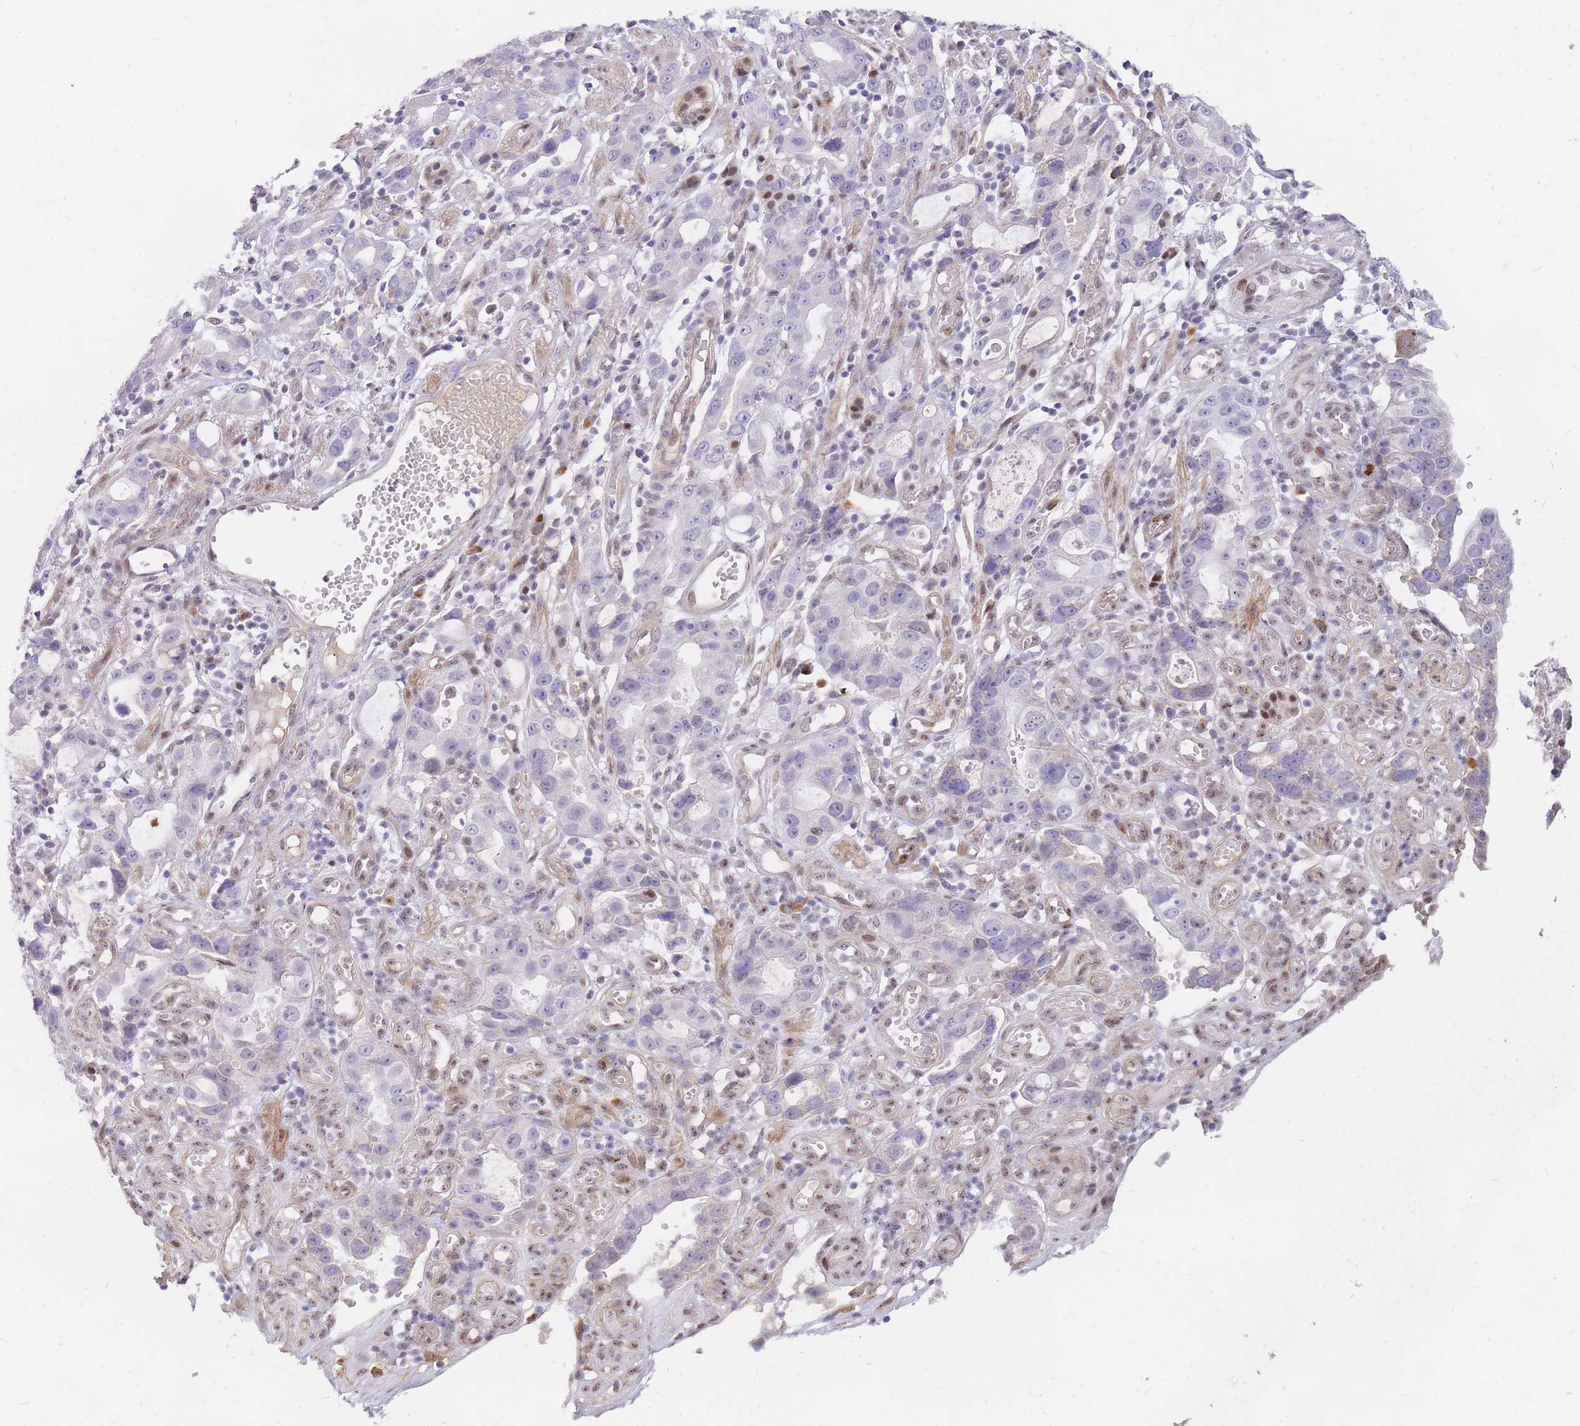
{"staining": {"intensity": "negative", "quantity": "none", "location": "none"}, "tissue": "stomach cancer", "cell_type": "Tumor cells", "image_type": "cancer", "snomed": [{"axis": "morphology", "description": "Adenocarcinoma, NOS"}, {"axis": "topography", "description": "Stomach"}], "caption": "This is an immunohistochemistry (IHC) micrograph of adenocarcinoma (stomach). There is no staining in tumor cells.", "gene": "TLE2", "patient": {"sex": "male", "age": 55}}